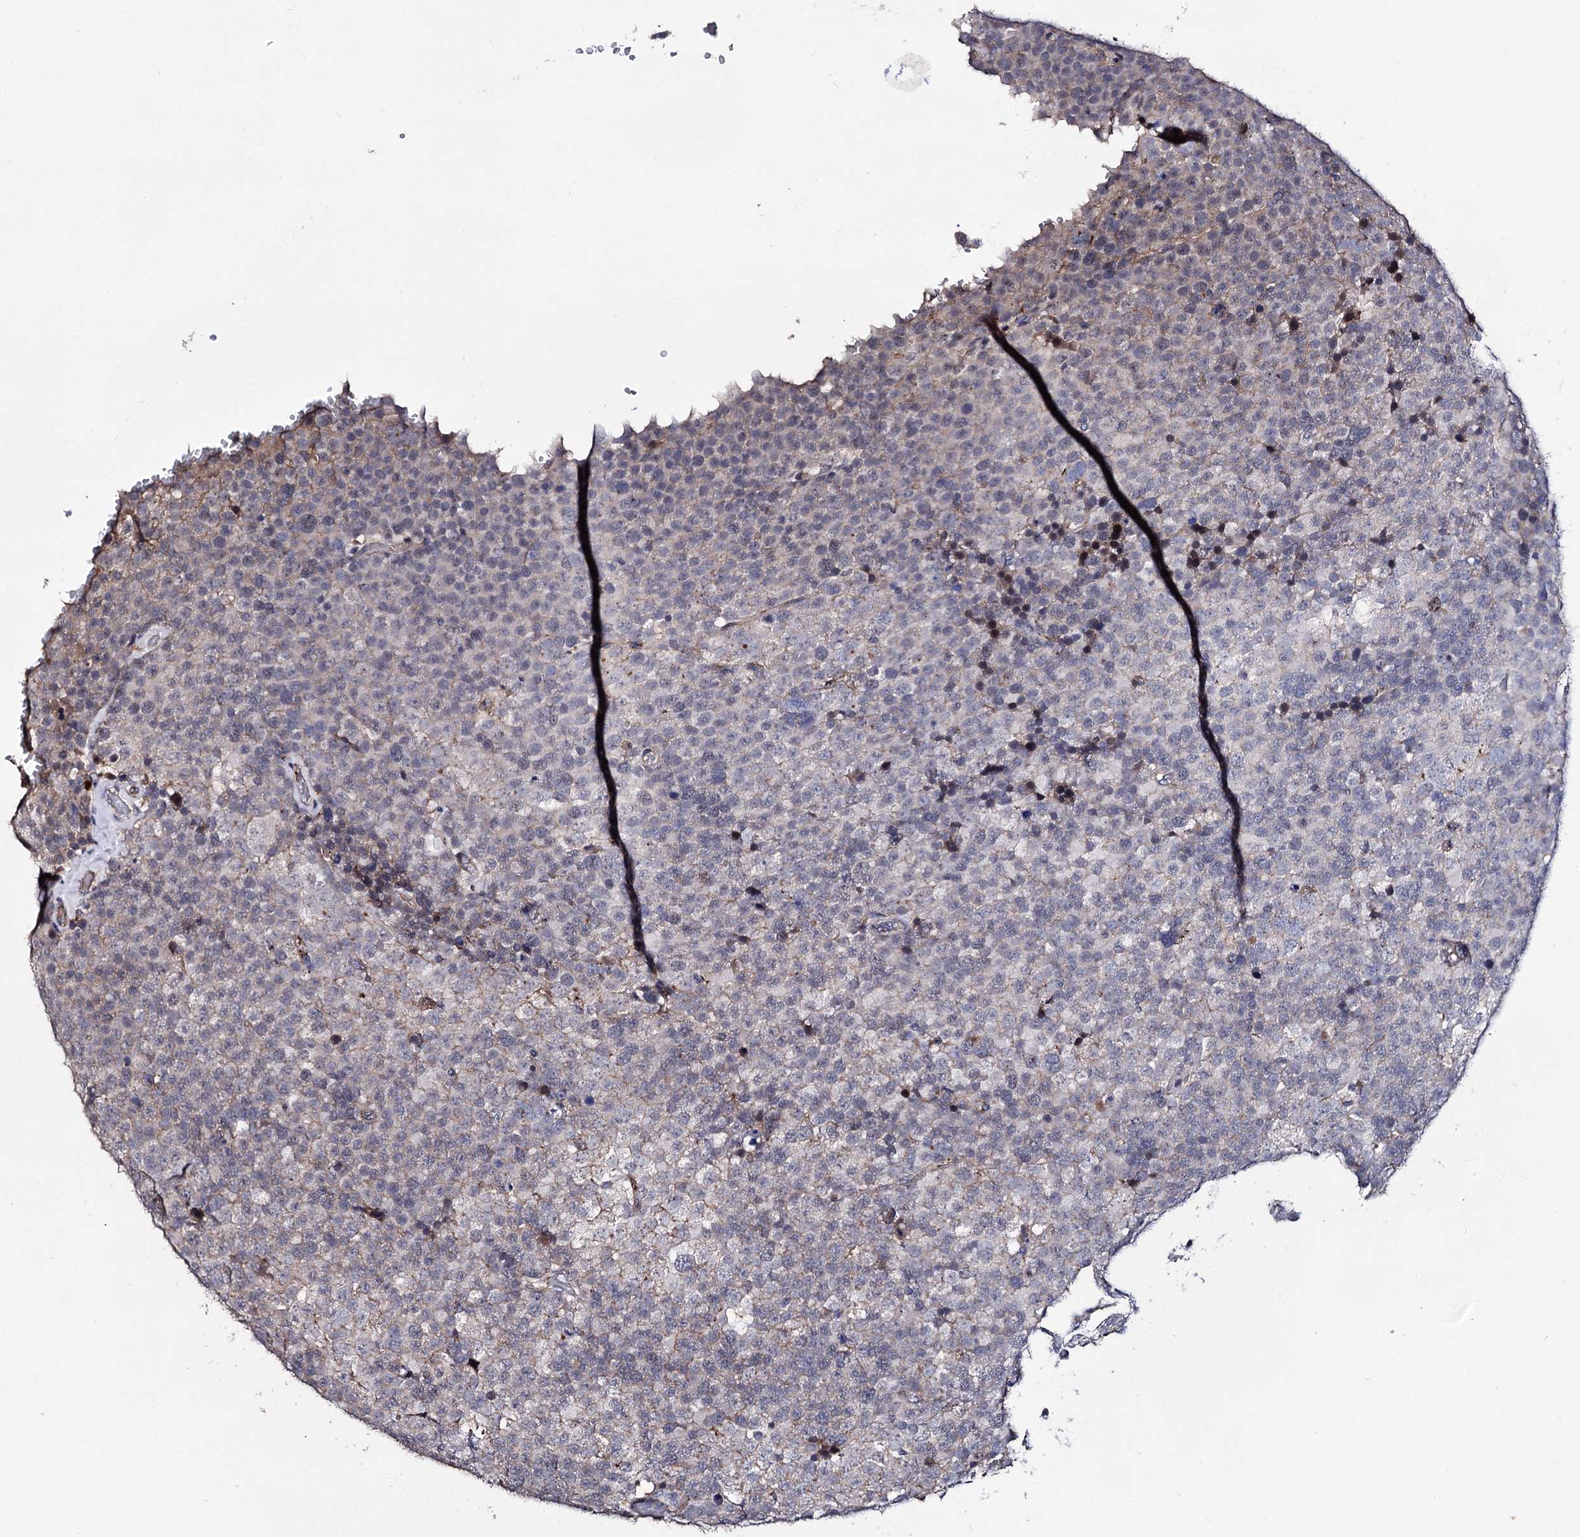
{"staining": {"intensity": "negative", "quantity": "none", "location": "none"}, "tissue": "testis cancer", "cell_type": "Tumor cells", "image_type": "cancer", "snomed": [{"axis": "morphology", "description": "Seminoma, NOS"}, {"axis": "topography", "description": "Testis"}], "caption": "Image shows no significant protein expression in tumor cells of seminoma (testis).", "gene": "MICAL2", "patient": {"sex": "male", "age": 71}}